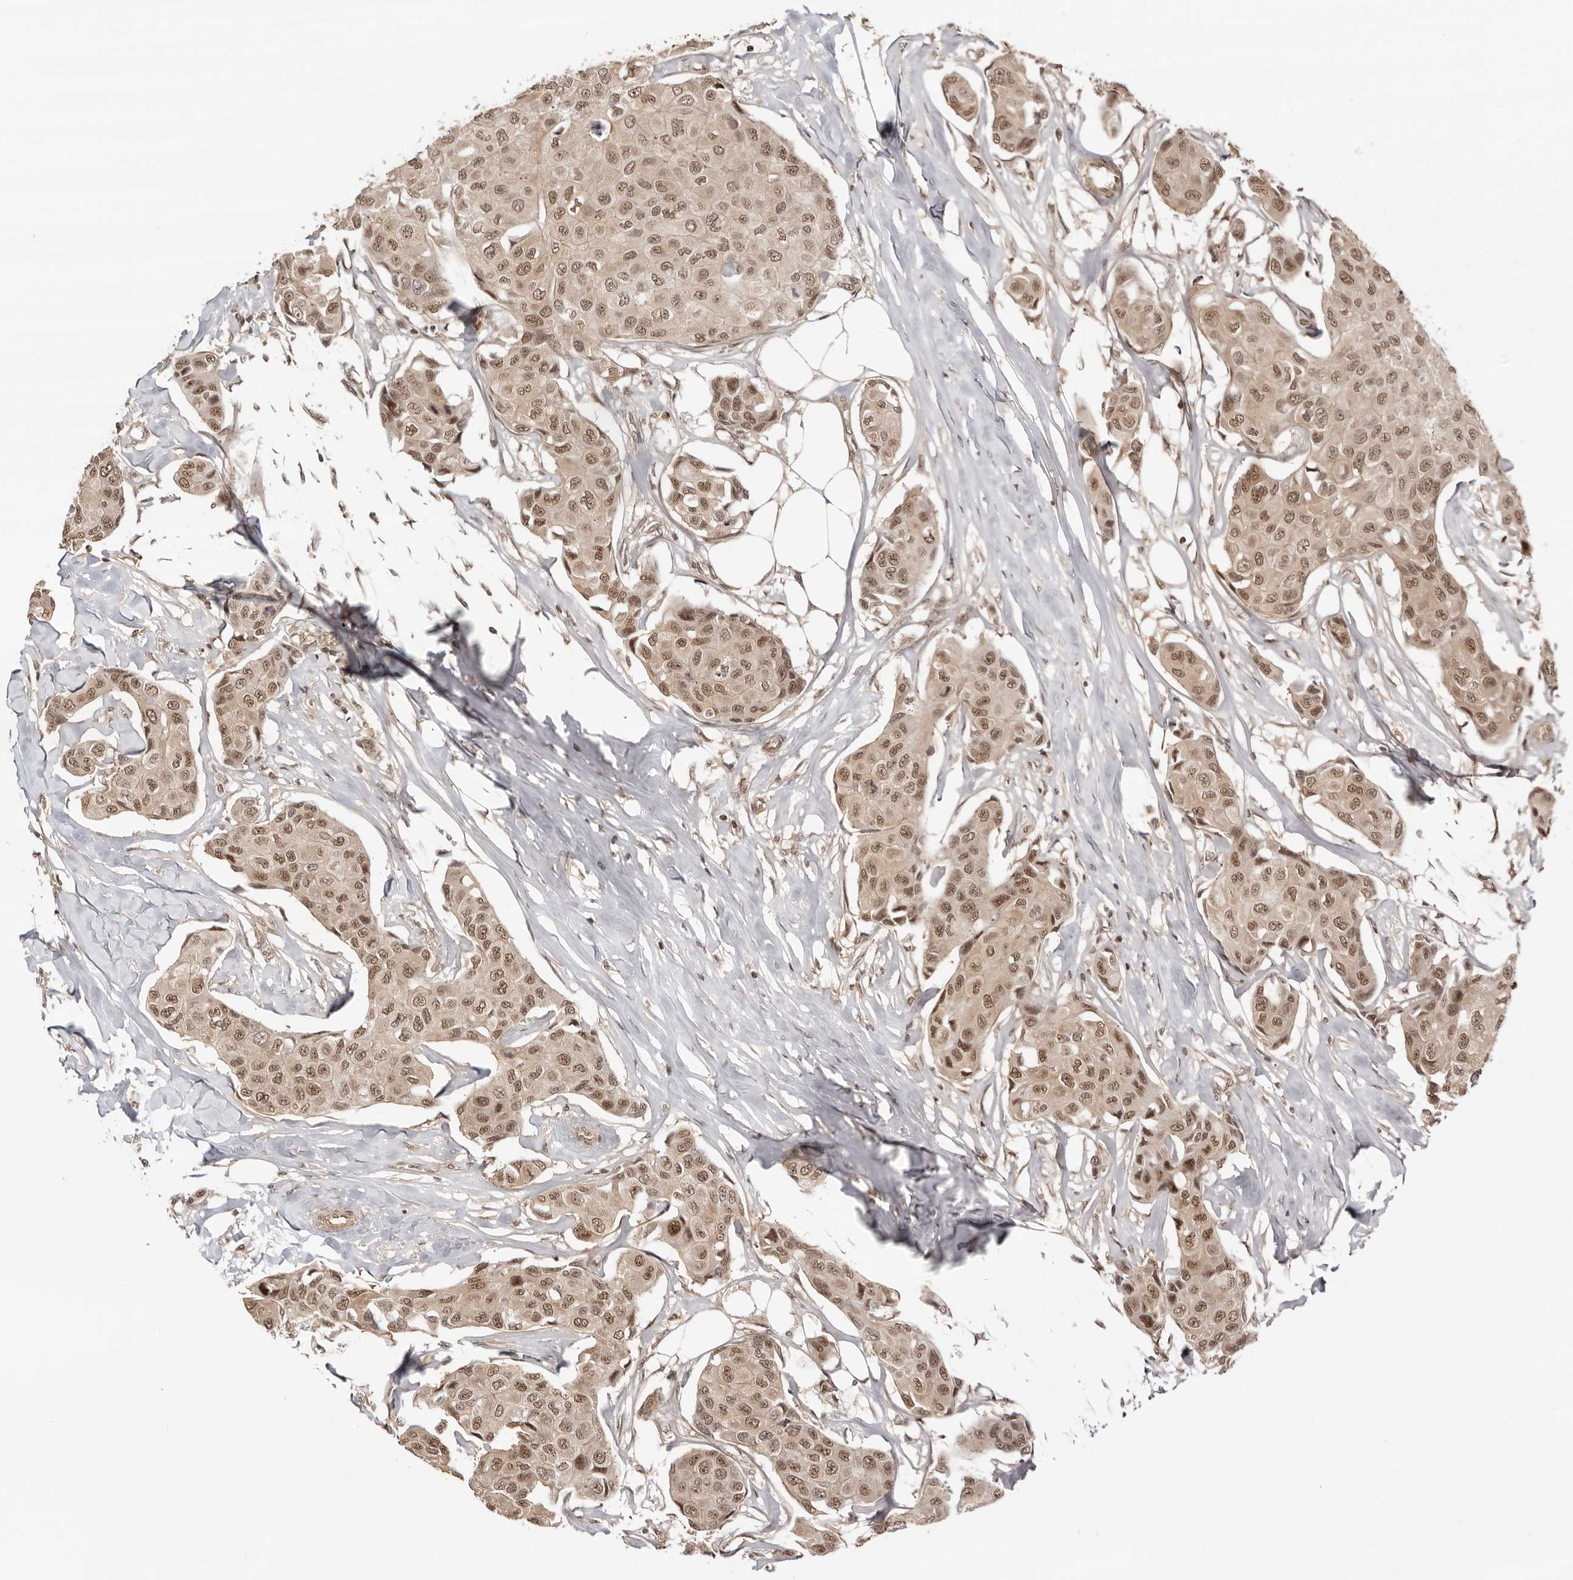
{"staining": {"intensity": "moderate", "quantity": ">75%", "location": "cytoplasmic/membranous,nuclear"}, "tissue": "breast cancer", "cell_type": "Tumor cells", "image_type": "cancer", "snomed": [{"axis": "morphology", "description": "Duct carcinoma"}, {"axis": "topography", "description": "Breast"}], "caption": "A brown stain shows moderate cytoplasmic/membranous and nuclear positivity of a protein in human intraductal carcinoma (breast) tumor cells. Immunohistochemistry (ihc) stains the protein of interest in brown and the nuclei are stained blue.", "gene": "SDE2", "patient": {"sex": "female", "age": 80}}